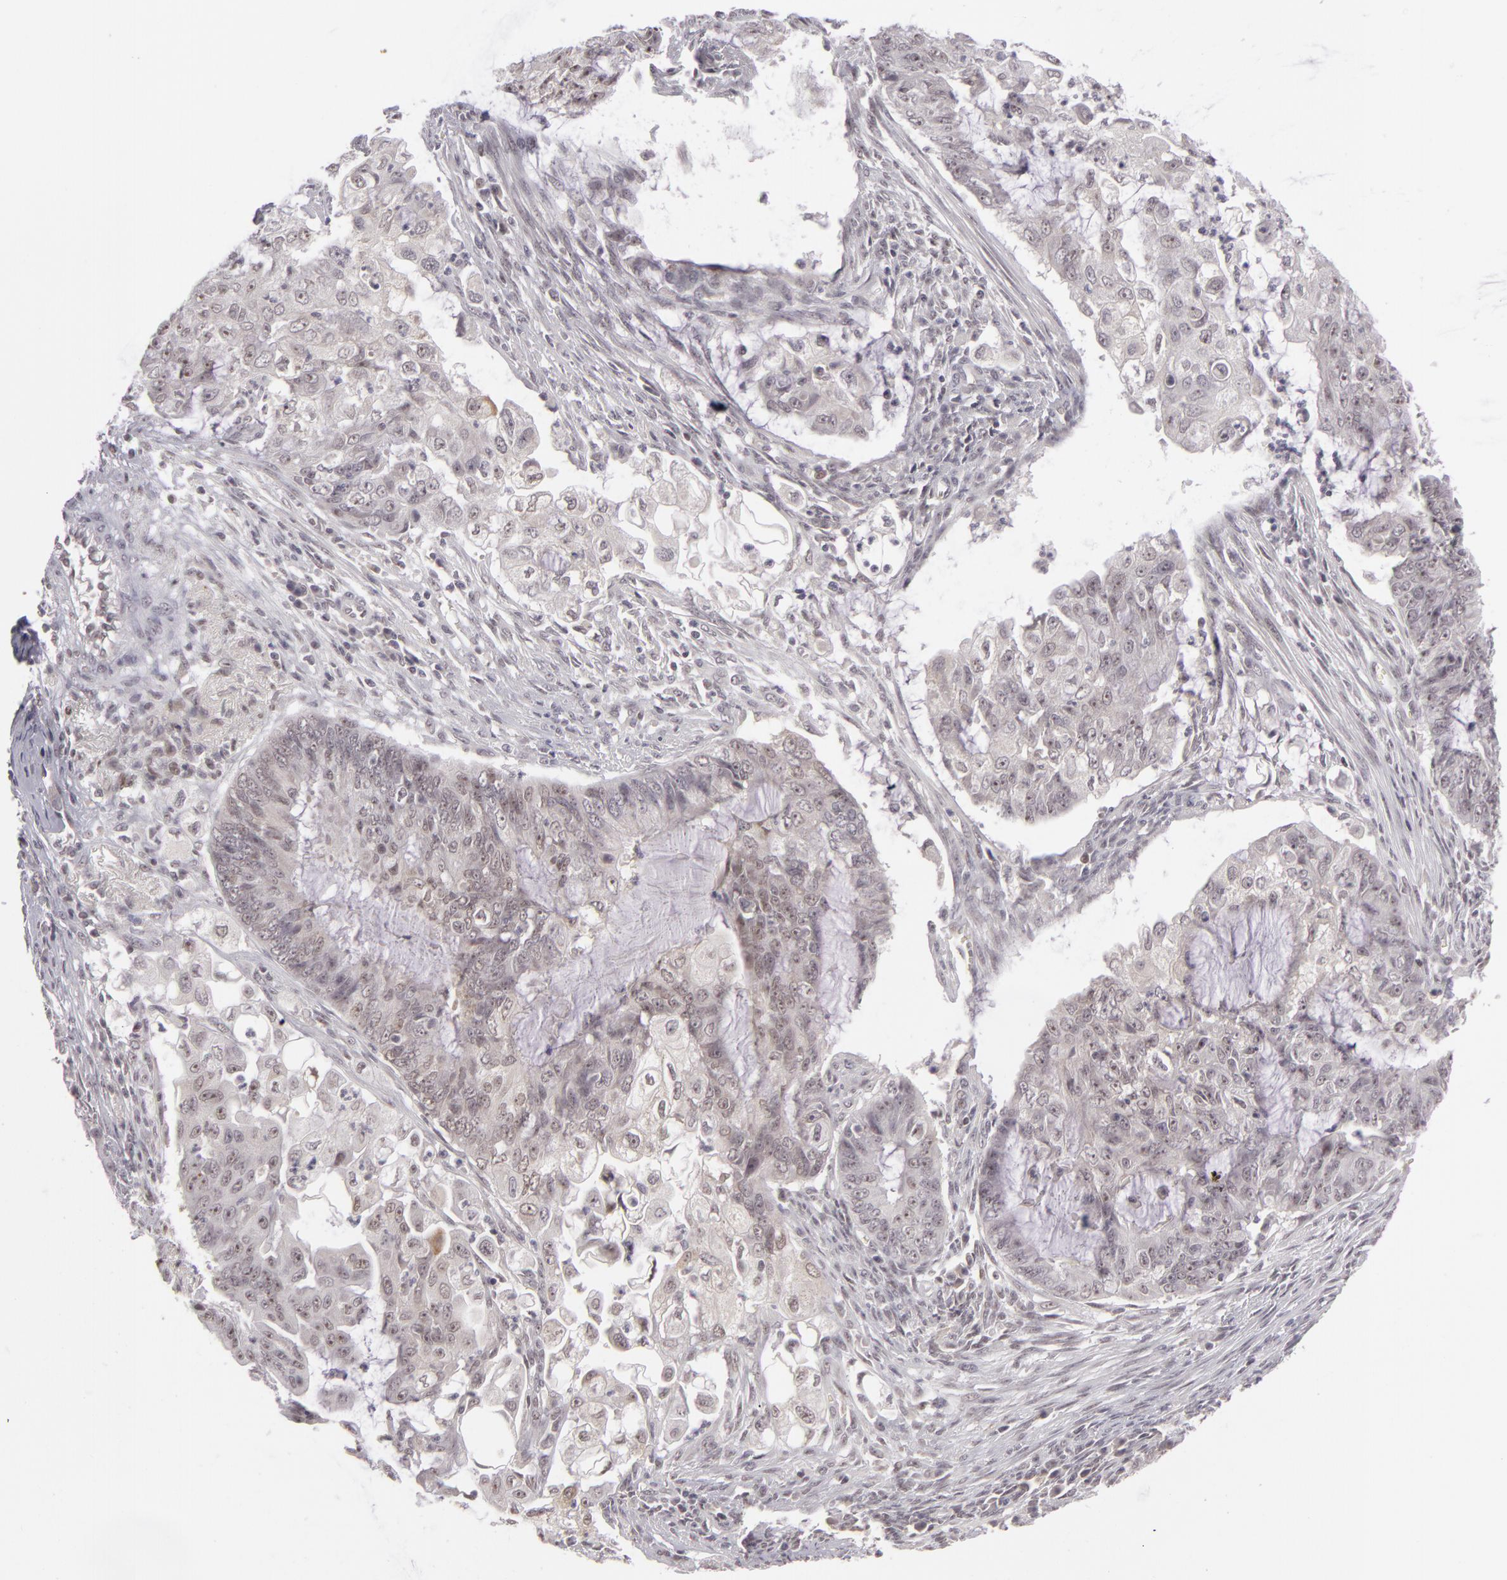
{"staining": {"intensity": "negative", "quantity": "none", "location": "none"}, "tissue": "endometrial cancer", "cell_type": "Tumor cells", "image_type": "cancer", "snomed": [{"axis": "morphology", "description": "Adenocarcinoma, NOS"}, {"axis": "topography", "description": "Endometrium"}], "caption": "Tumor cells are negative for protein expression in human adenocarcinoma (endometrial).", "gene": "RRP7A", "patient": {"sex": "female", "age": 75}}